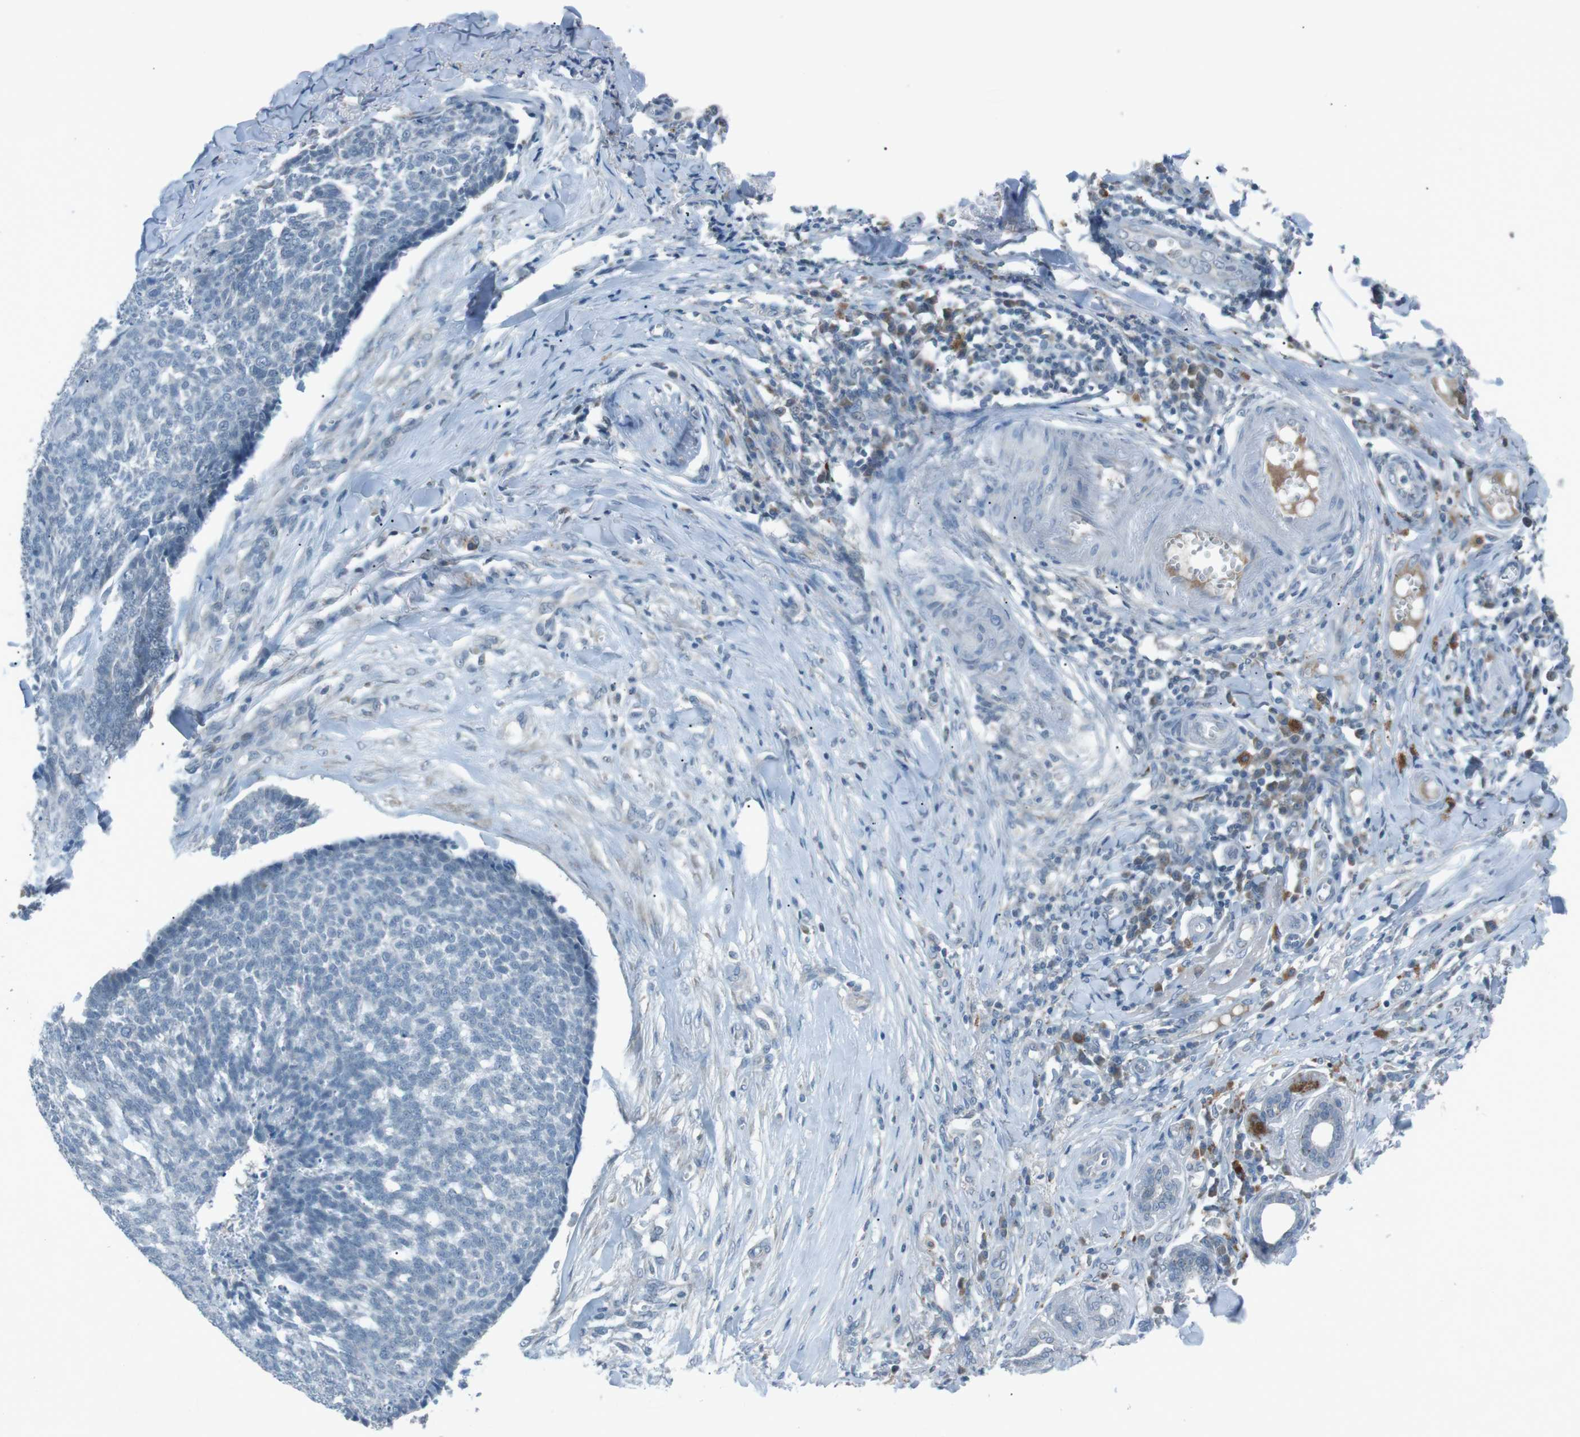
{"staining": {"intensity": "negative", "quantity": "none", "location": "none"}, "tissue": "skin cancer", "cell_type": "Tumor cells", "image_type": "cancer", "snomed": [{"axis": "morphology", "description": "Basal cell carcinoma"}, {"axis": "topography", "description": "Skin"}], "caption": "Histopathology image shows no significant protein staining in tumor cells of skin cancer (basal cell carcinoma). Nuclei are stained in blue.", "gene": "FCRLA", "patient": {"sex": "male", "age": 84}}